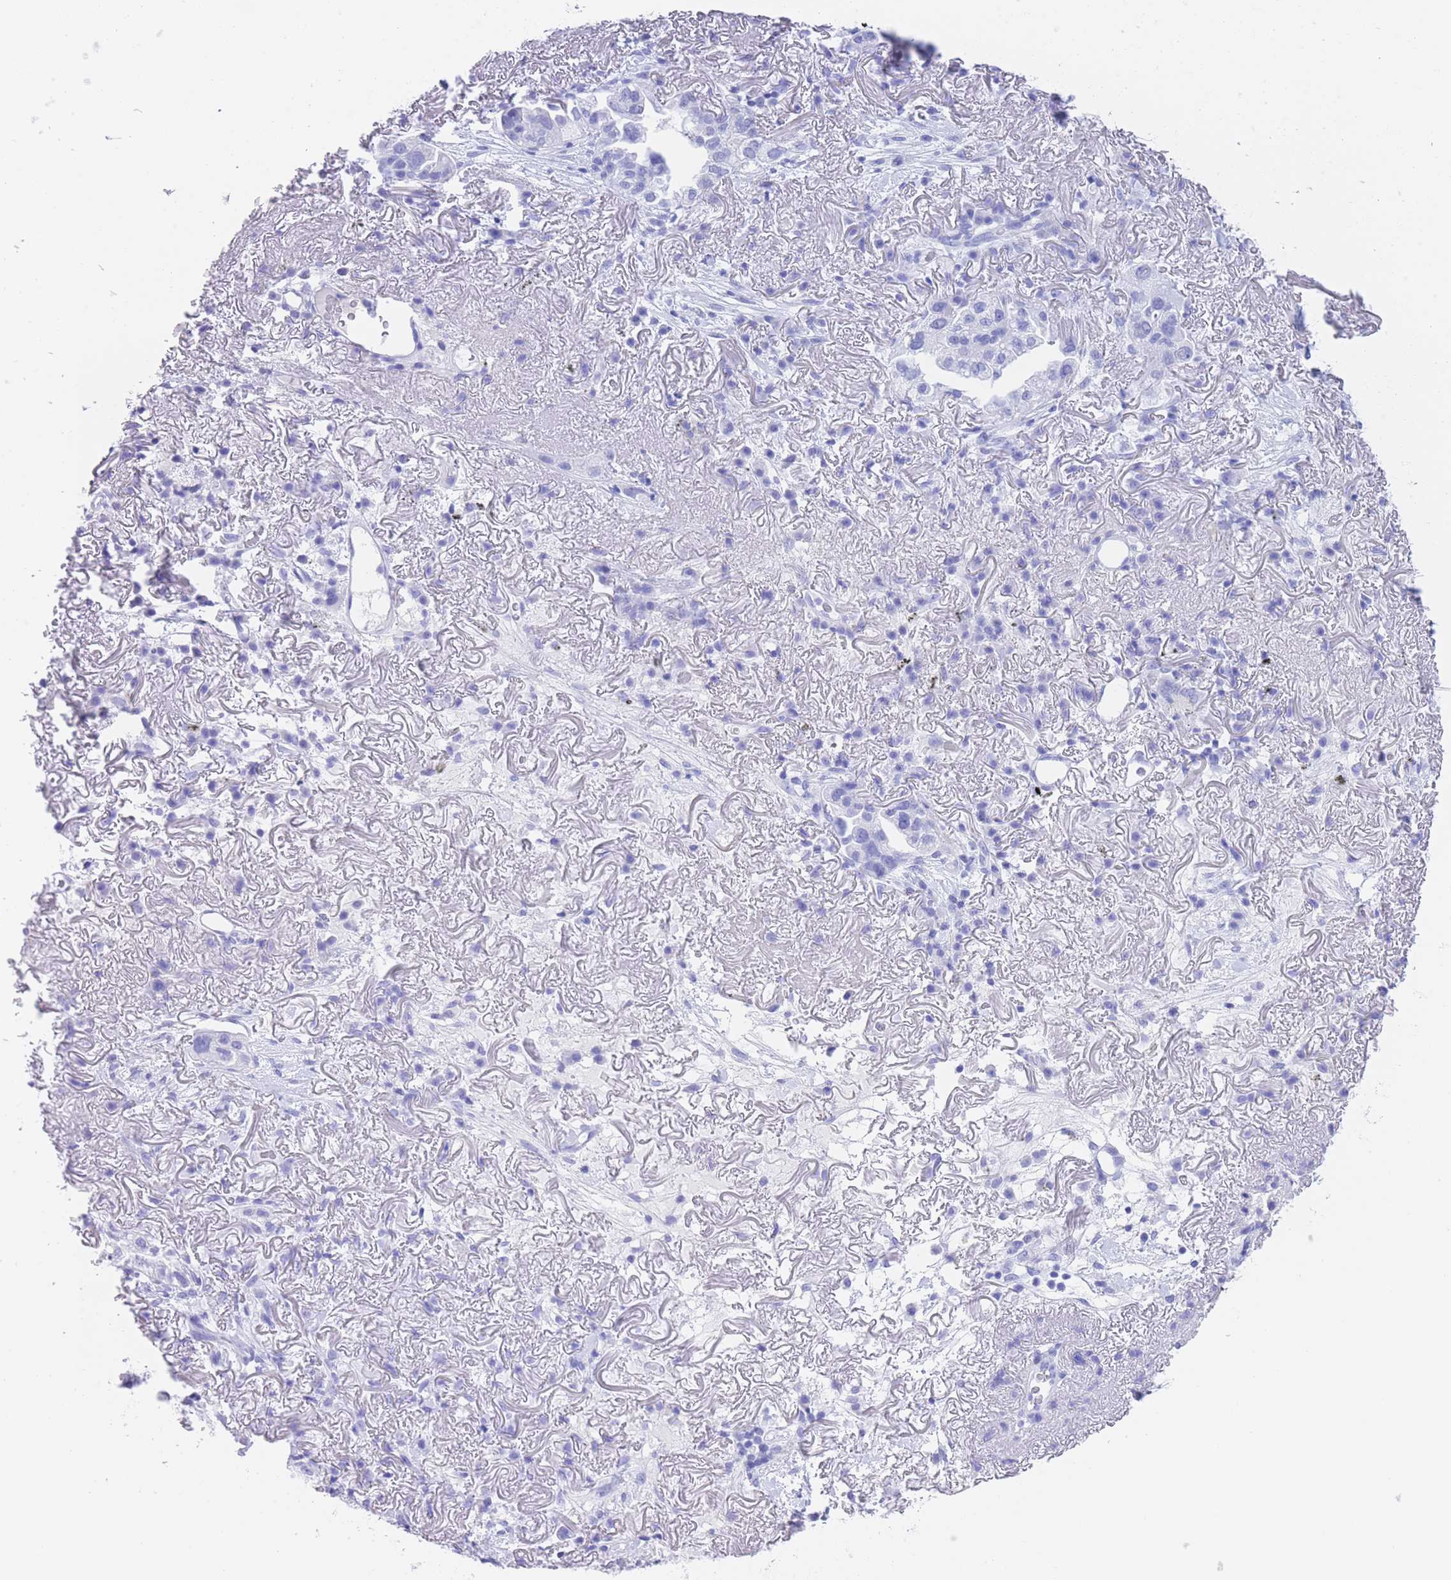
{"staining": {"intensity": "negative", "quantity": "none", "location": "none"}, "tissue": "lung cancer", "cell_type": "Tumor cells", "image_type": "cancer", "snomed": [{"axis": "morphology", "description": "Adenocarcinoma, NOS"}, {"axis": "topography", "description": "Lung"}], "caption": "DAB (3,3'-diaminobenzidine) immunohistochemical staining of lung adenocarcinoma reveals no significant expression in tumor cells.", "gene": "SLCO1B3", "patient": {"sex": "female", "age": 69}}